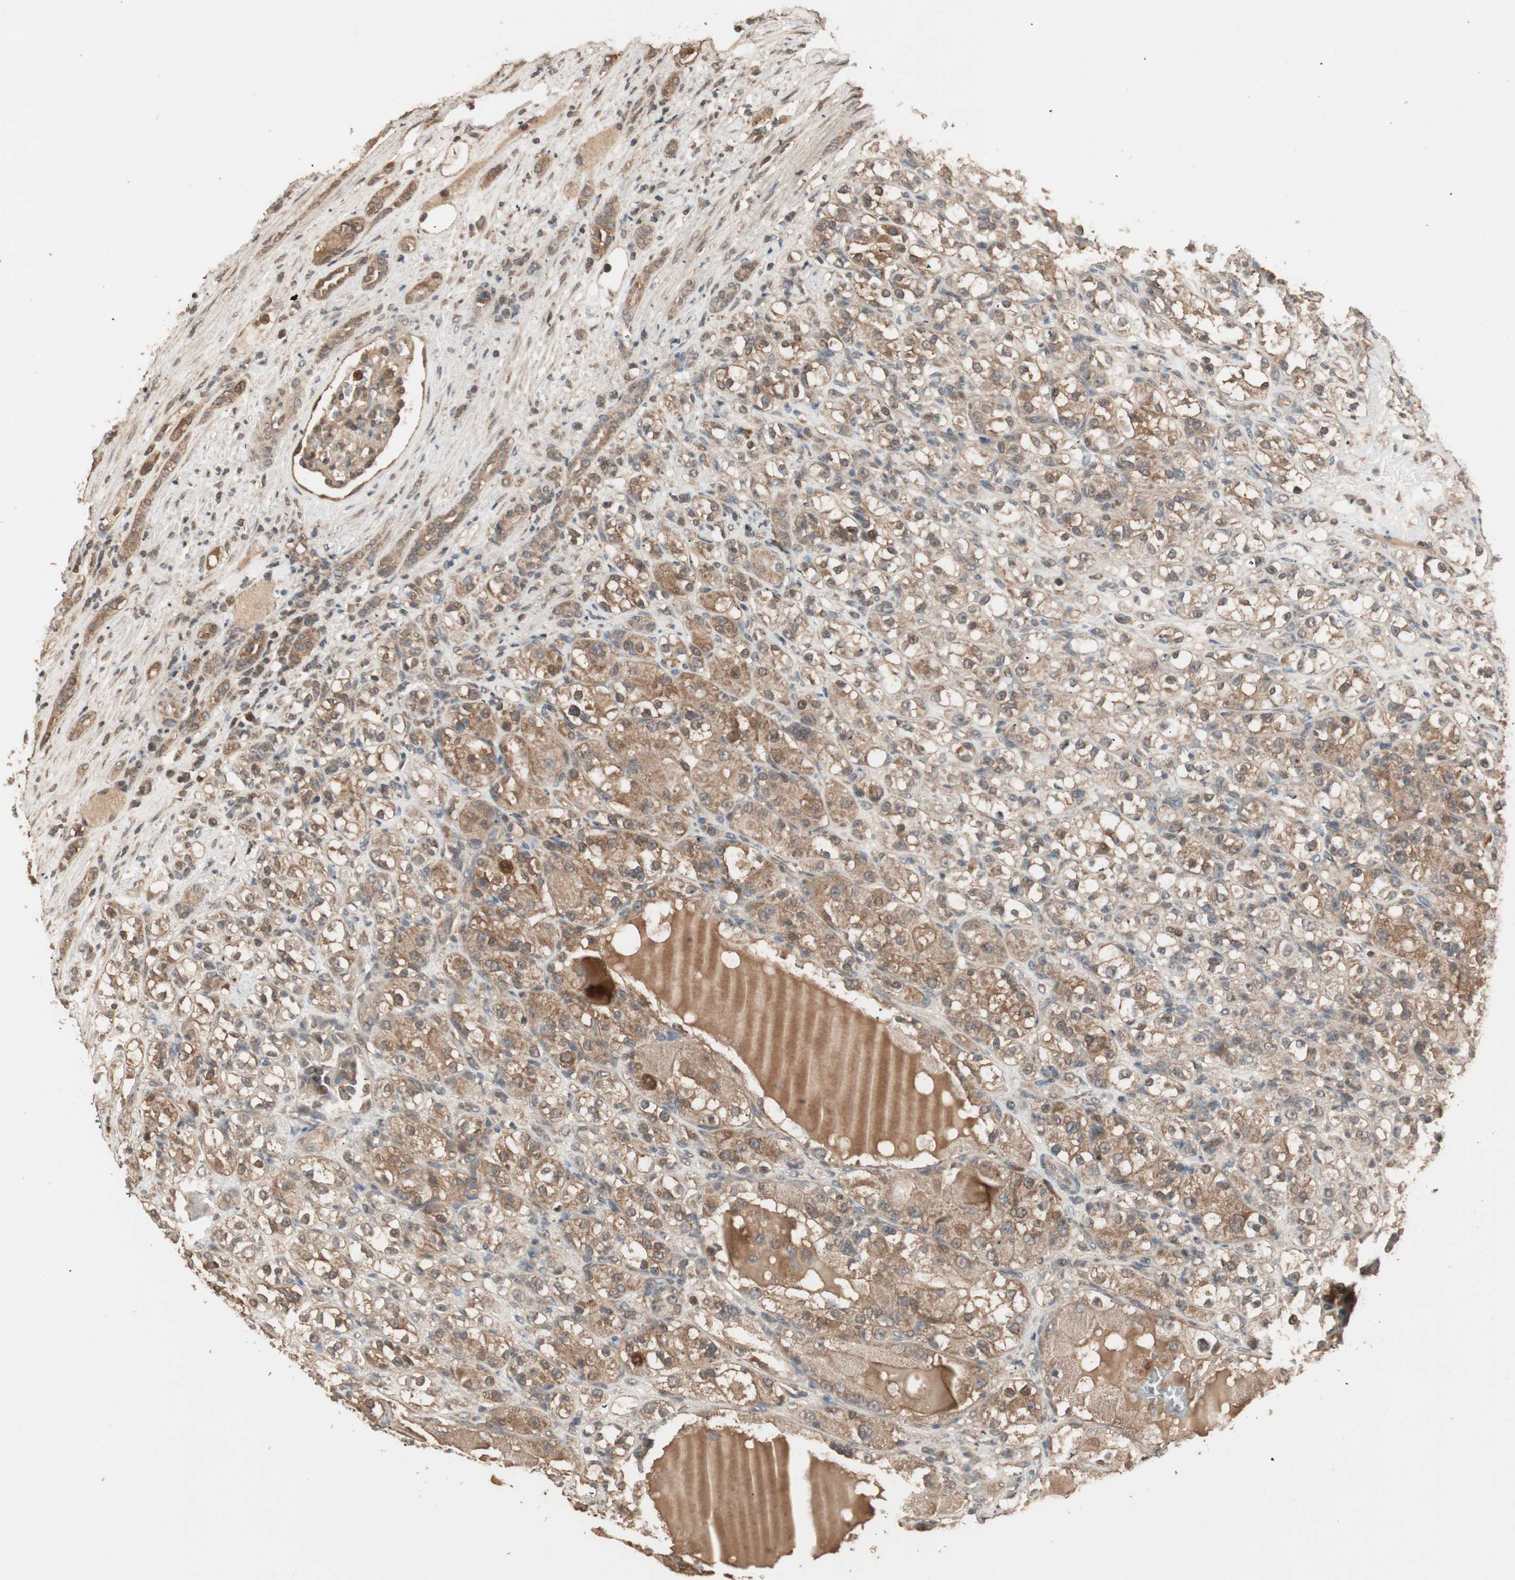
{"staining": {"intensity": "moderate", "quantity": ">75%", "location": "cytoplasmic/membranous"}, "tissue": "renal cancer", "cell_type": "Tumor cells", "image_type": "cancer", "snomed": [{"axis": "morphology", "description": "Normal tissue, NOS"}, {"axis": "morphology", "description": "Adenocarcinoma, NOS"}, {"axis": "topography", "description": "Kidney"}], "caption": "IHC (DAB) staining of renal cancer reveals moderate cytoplasmic/membranous protein positivity in about >75% of tumor cells.", "gene": "USP20", "patient": {"sex": "male", "age": 61}}